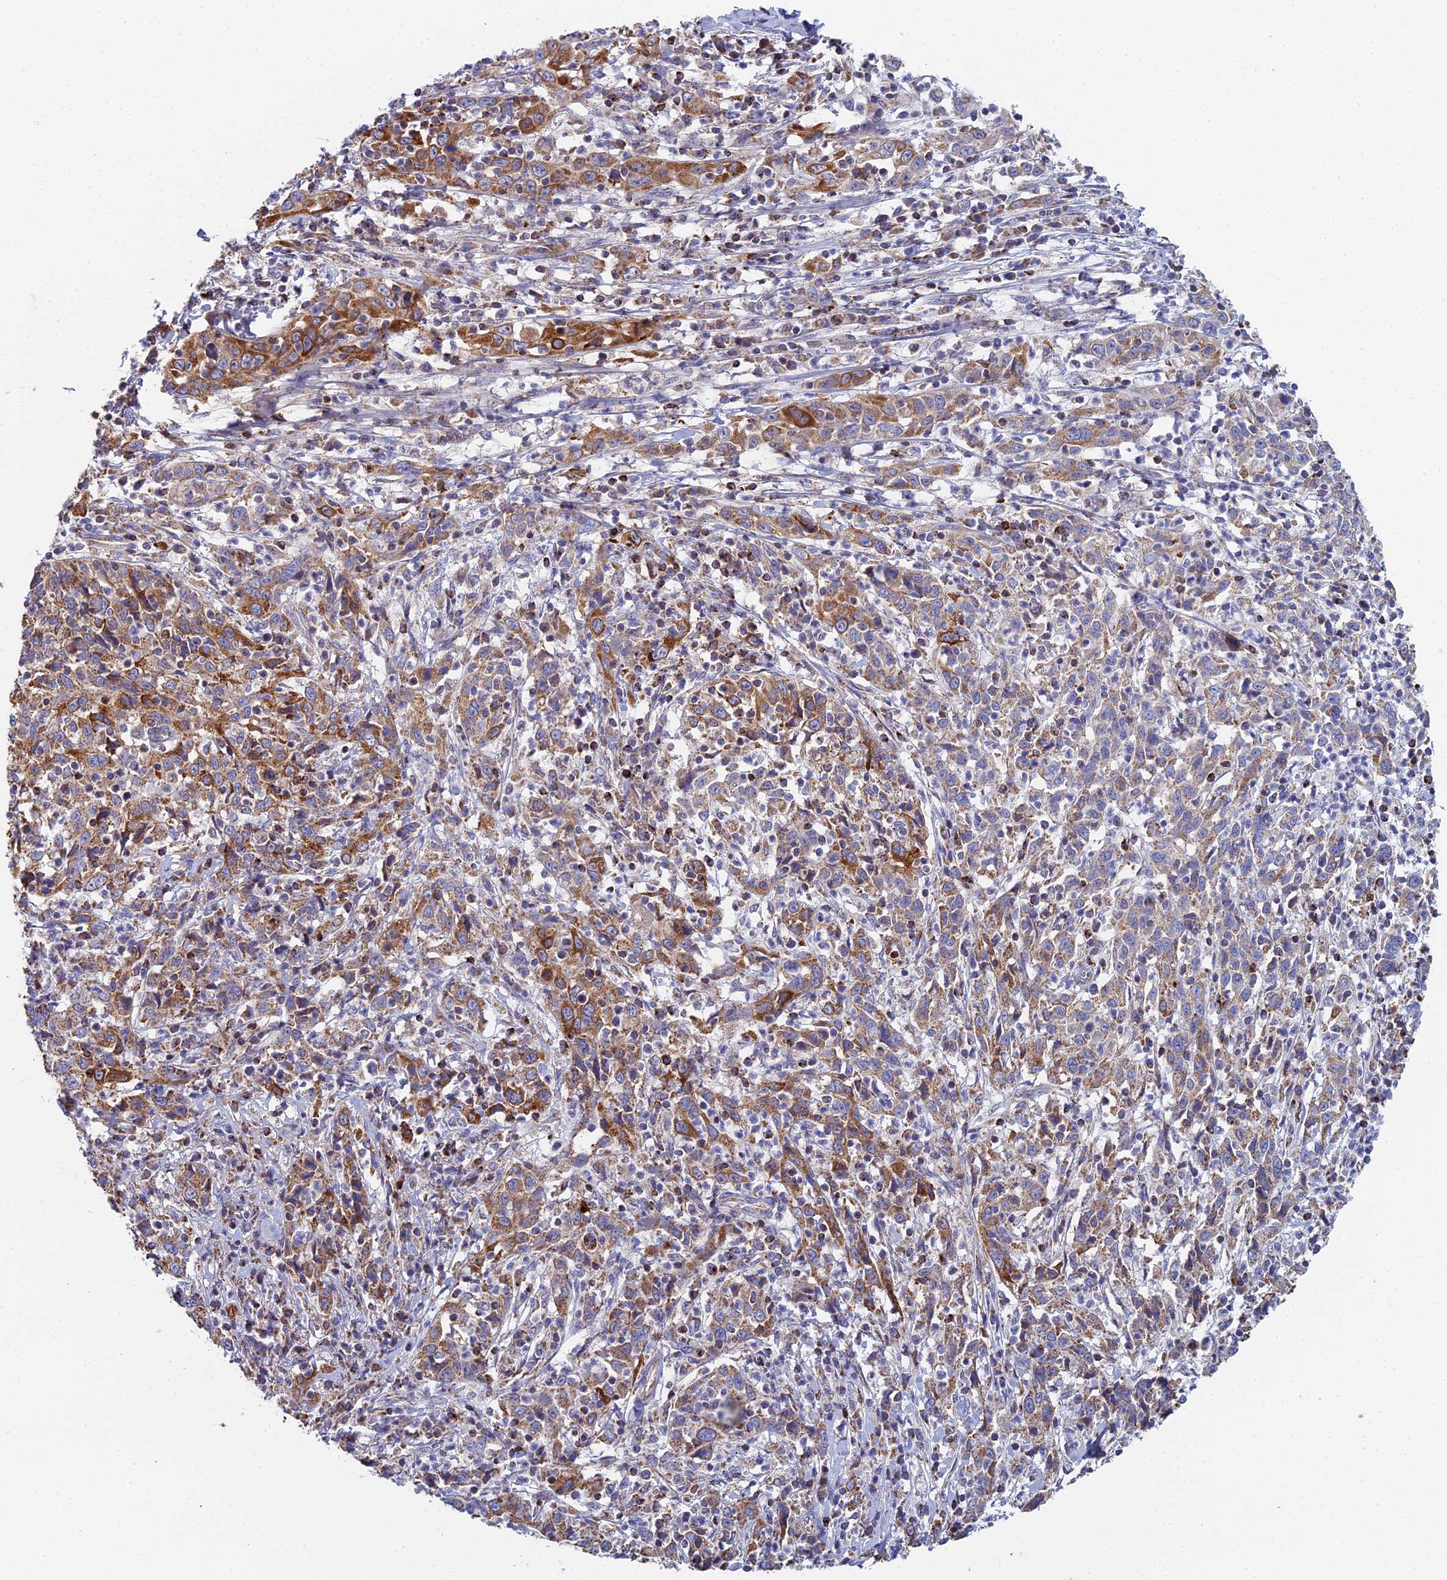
{"staining": {"intensity": "moderate", "quantity": ">75%", "location": "cytoplasmic/membranous"}, "tissue": "cervical cancer", "cell_type": "Tumor cells", "image_type": "cancer", "snomed": [{"axis": "morphology", "description": "Squamous cell carcinoma, NOS"}, {"axis": "topography", "description": "Cervix"}], "caption": "Cervical cancer tissue displays moderate cytoplasmic/membranous positivity in about >75% of tumor cells The staining was performed using DAB, with brown indicating positive protein expression. Nuclei are stained blue with hematoxylin.", "gene": "SPOCK2", "patient": {"sex": "female", "age": 46}}